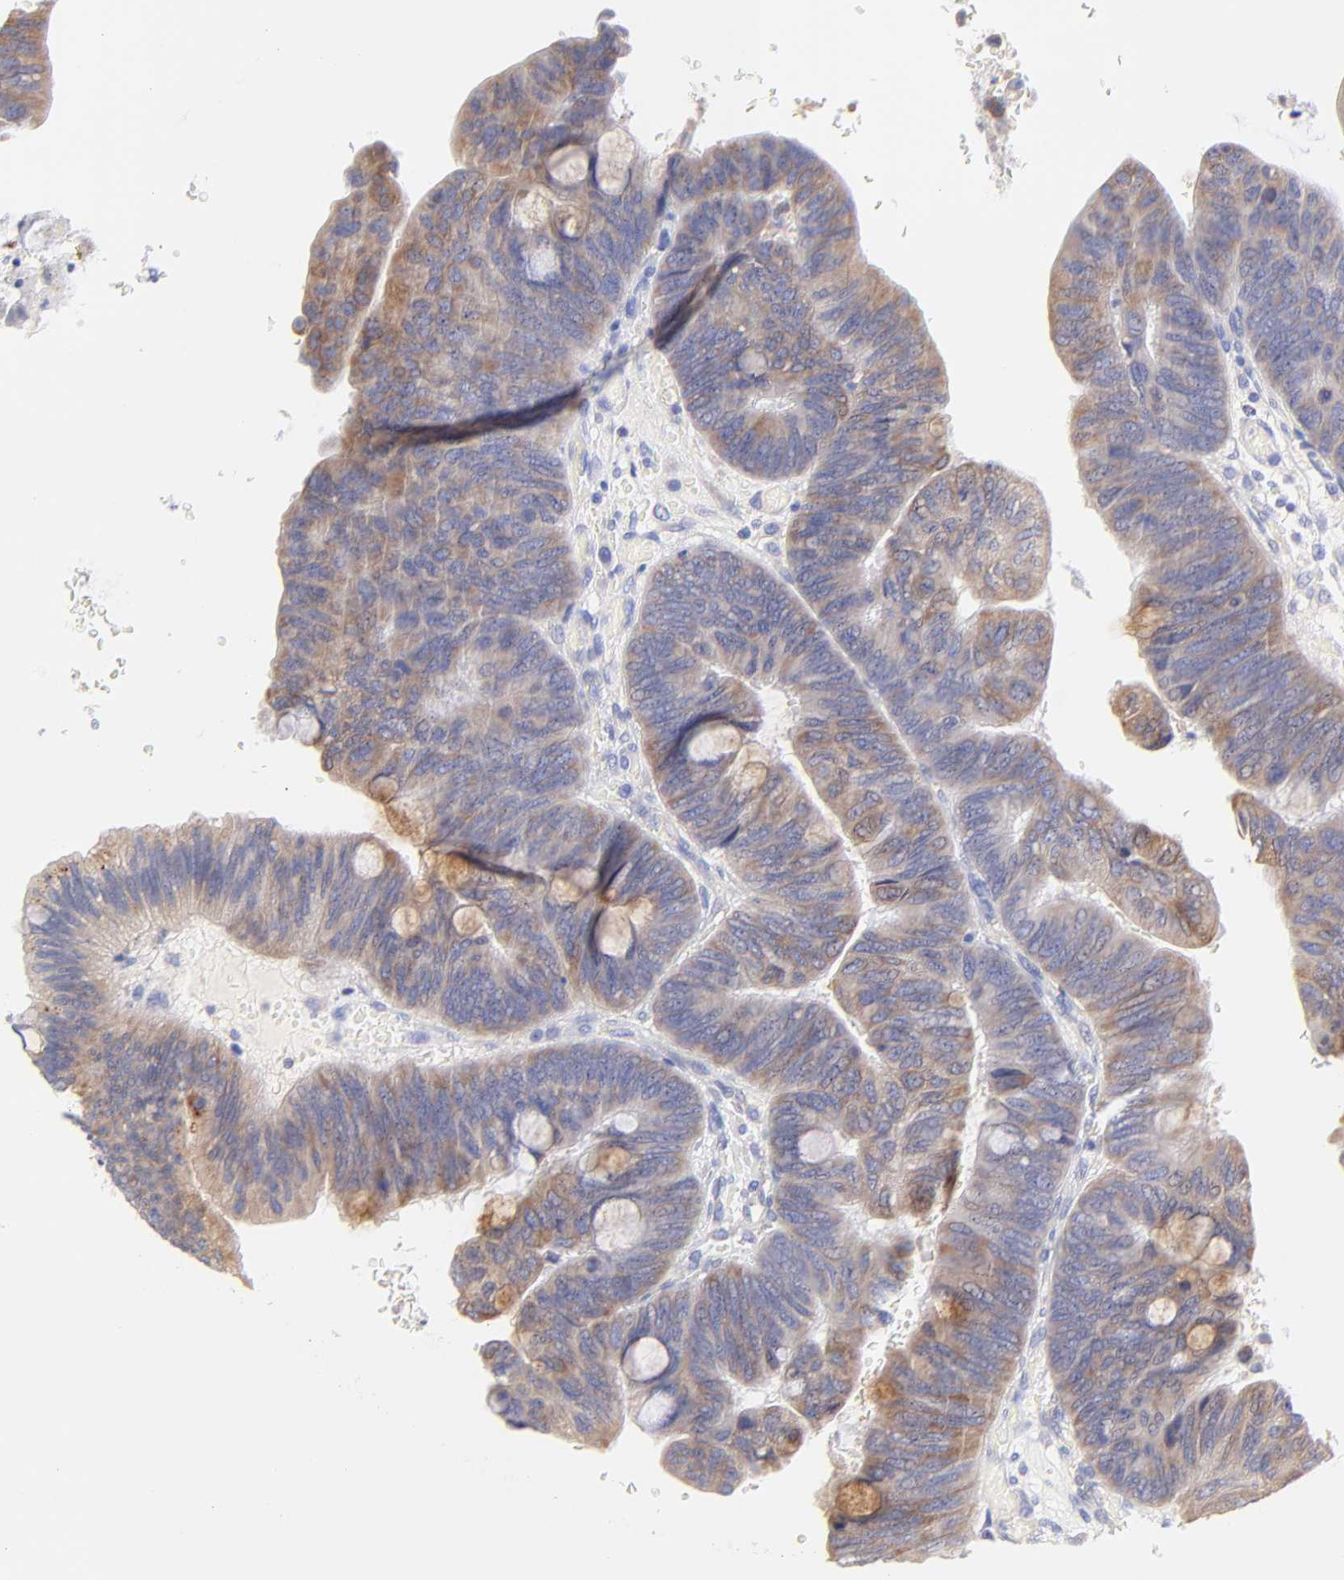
{"staining": {"intensity": "weak", "quantity": "25%-75%", "location": "cytoplasmic/membranous"}, "tissue": "colorectal cancer", "cell_type": "Tumor cells", "image_type": "cancer", "snomed": [{"axis": "morphology", "description": "Normal tissue, NOS"}, {"axis": "morphology", "description": "Adenocarcinoma, NOS"}, {"axis": "topography", "description": "Rectum"}], "caption": "High-magnification brightfield microscopy of colorectal cancer stained with DAB (brown) and counterstained with hematoxylin (blue). tumor cells exhibit weak cytoplasmic/membranous expression is identified in about25%-75% of cells.", "gene": "EBP", "patient": {"sex": "male", "age": 92}}